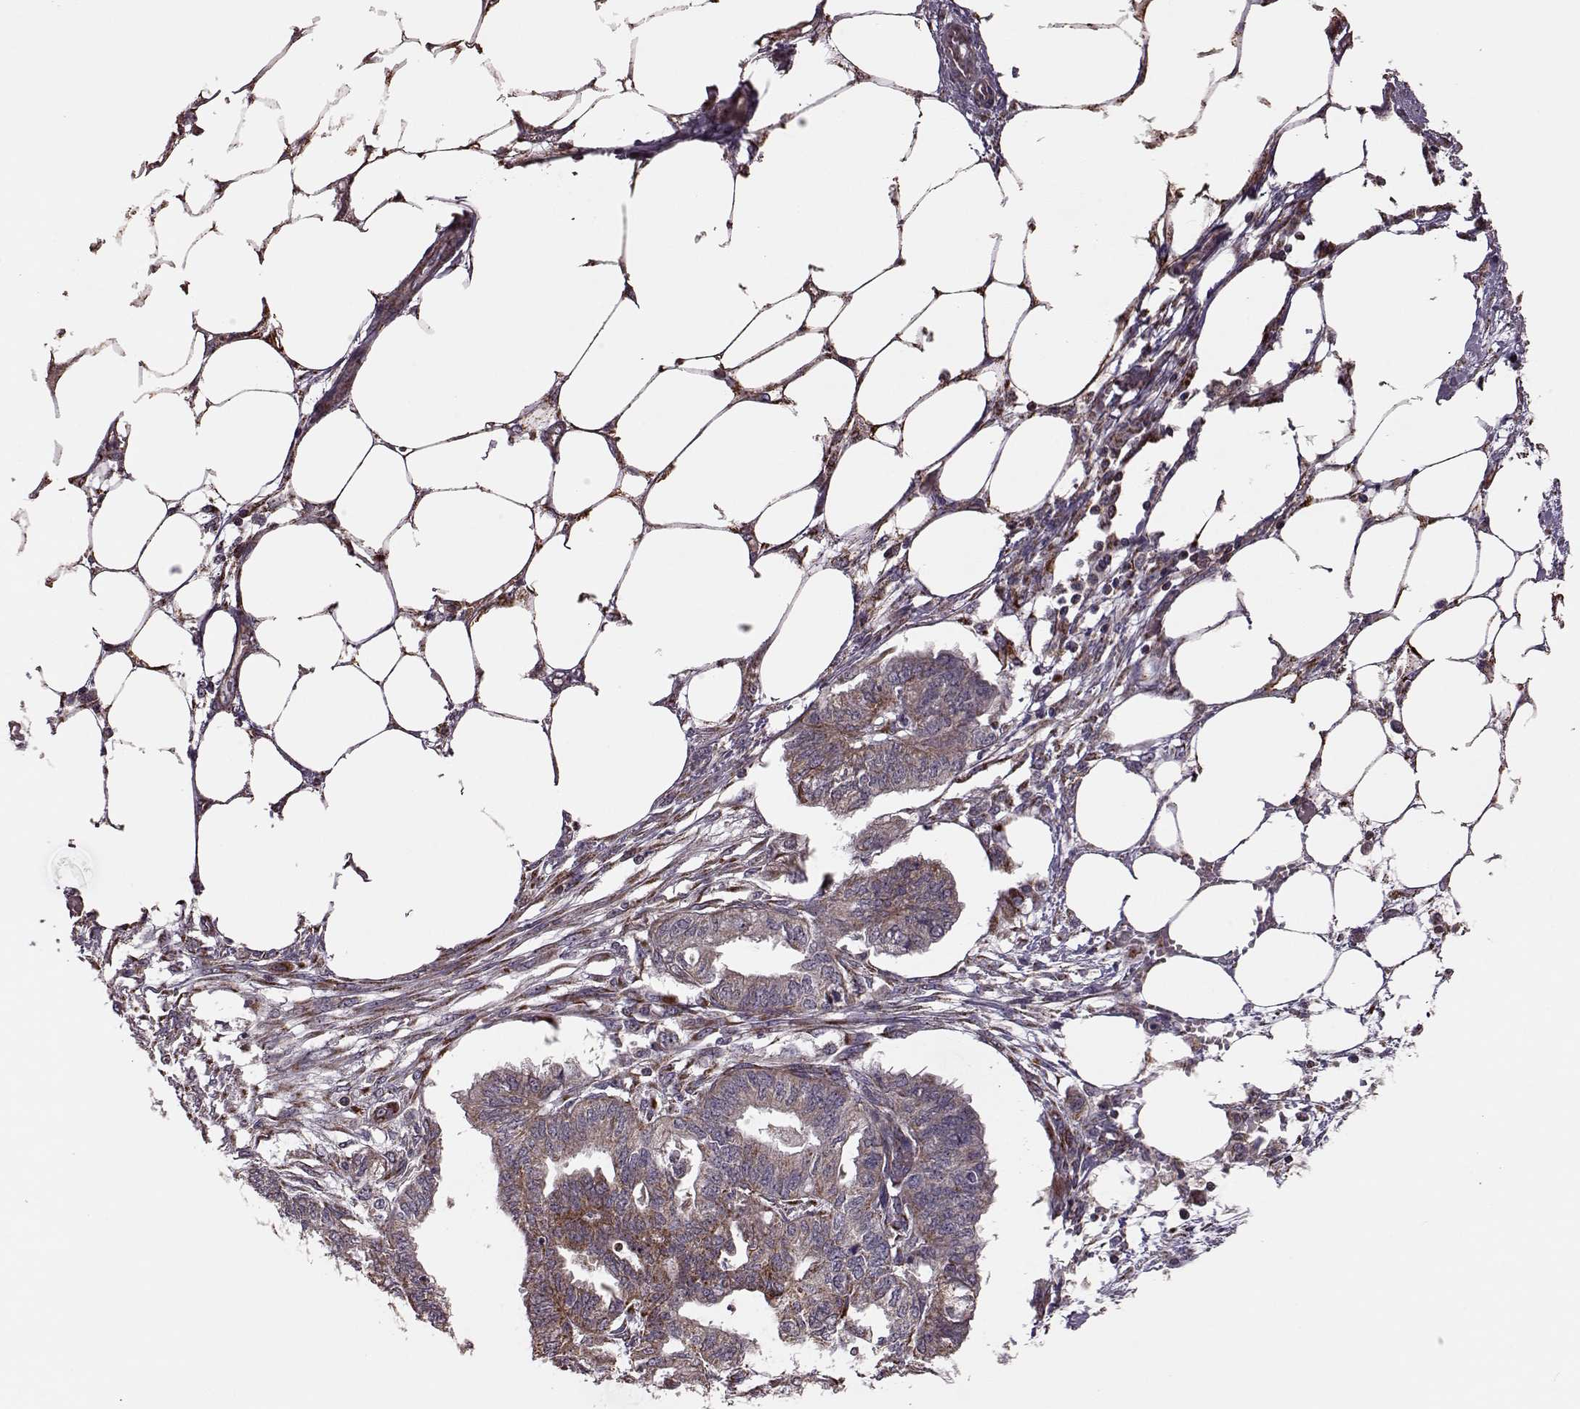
{"staining": {"intensity": "moderate", "quantity": ">75%", "location": "cytoplasmic/membranous"}, "tissue": "endometrial cancer", "cell_type": "Tumor cells", "image_type": "cancer", "snomed": [{"axis": "morphology", "description": "Adenocarcinoma, NOS"}, {"axis": "morphology", "description": "Adenocarcinoma, metastatic, NOS"}, {"axis": "topography", "description": "Adipose tissue"}, {"axis": "topography", "description": "Endometrium"}], "caption": "Endometrial cancer (metastatic adenocarcinoma) stained for a protein (brown) demonstrates moderate cytoplasmic/membranous positive staining in about >75% of tumor cells.", "gene": "PUDP", "patient": {"sex": "female", "age": 67}}